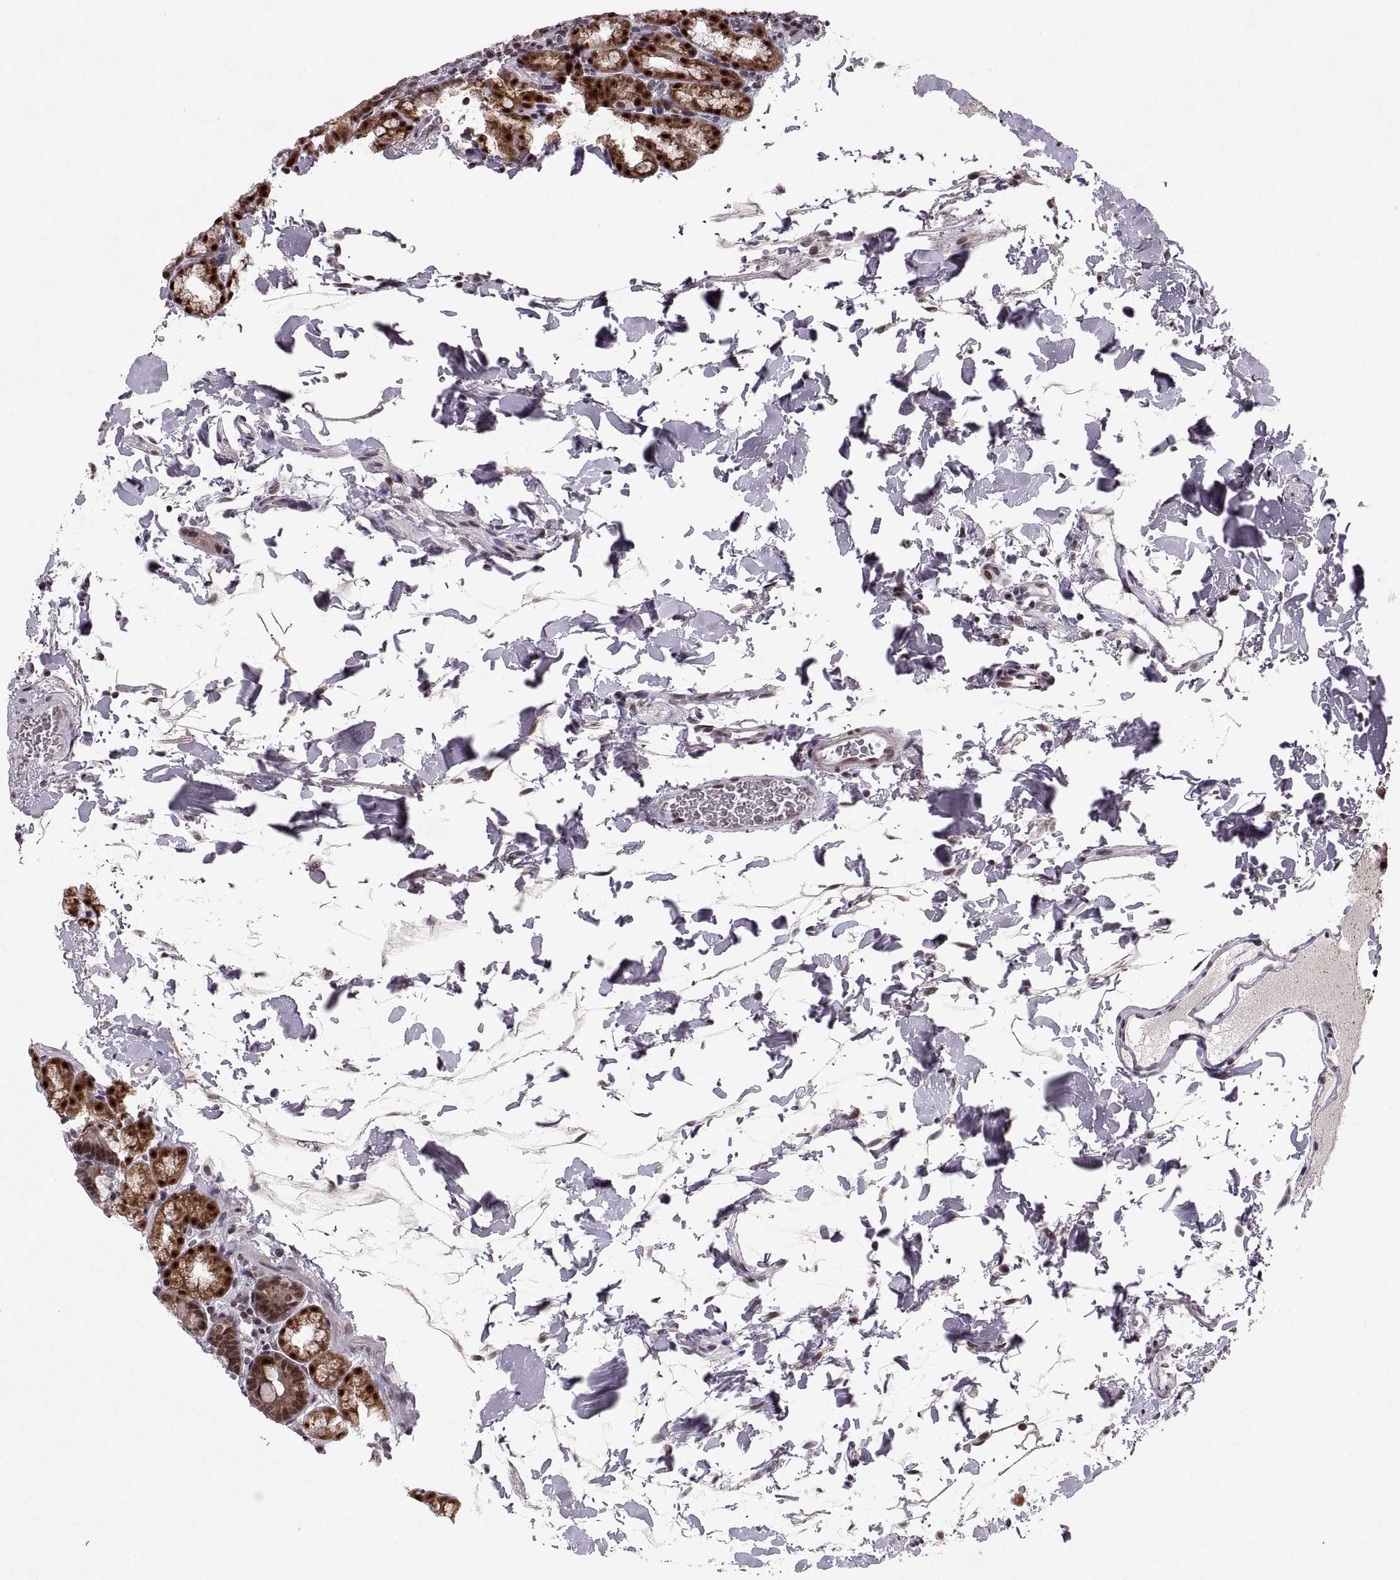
{"staining": {"intensity": "moderate", "quantity": ">75%", "location": "cytoplasmic/membranous,nuclear"}, "tissue": "duodenum", "cell_type": "Glandular cells", "image_type": "normal", "snomed": [{"axis": "morphology", "description": "Normal tissue, NOS"}, {"axis": "topography", "description": "Duodenum"}], "caption": "DAB immunohistochemical staining of normal duodenum exhibits moderate cytoplasmic/membranous,nuclear protein staining in about >75% of glandular cells.", "gene": "MT1E", "patient": {"sex": "male", "age": 59}}